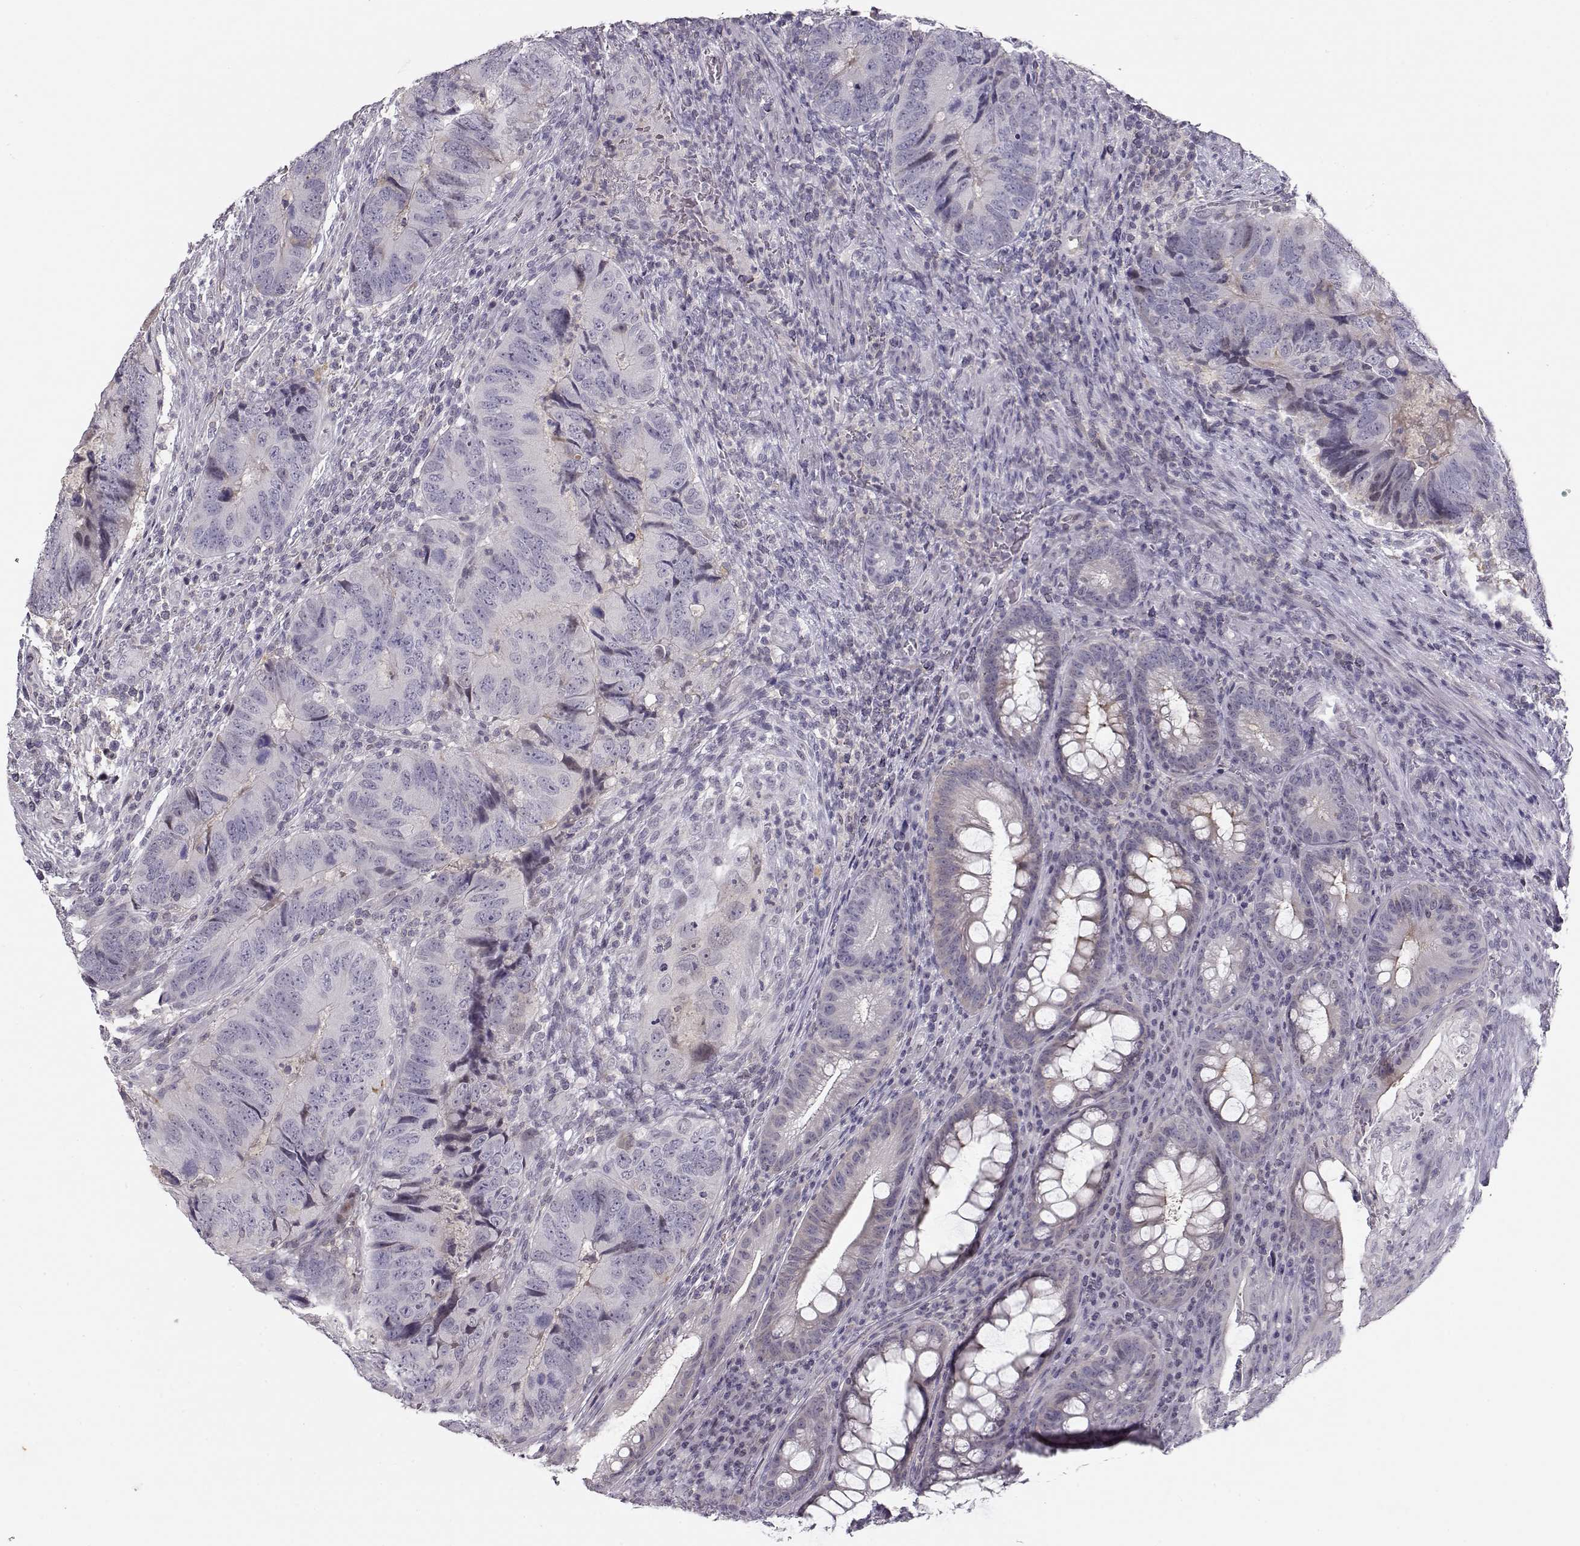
{"staining": {"intensity": "negative", "quantity": "none", "location": "none"}, "tissue": "colorectal cancer", "cell_type": "Tumor cells", "image_type": "cancer", "snomed": [{"axis": "morphology", "description": "Adenocarcinoma, NOS"}, {"axis": "topography", "description": "Colon"}], "caption": "DAB (3,3'-diaminobenzidine) immunohistochemical staining of human colorectal cancer demonstrates no significant positivity in tumor cells. (DAB IHC, high magnification).", "gene": "TEPP", "patient": {"sex": "male", "age": 79}}